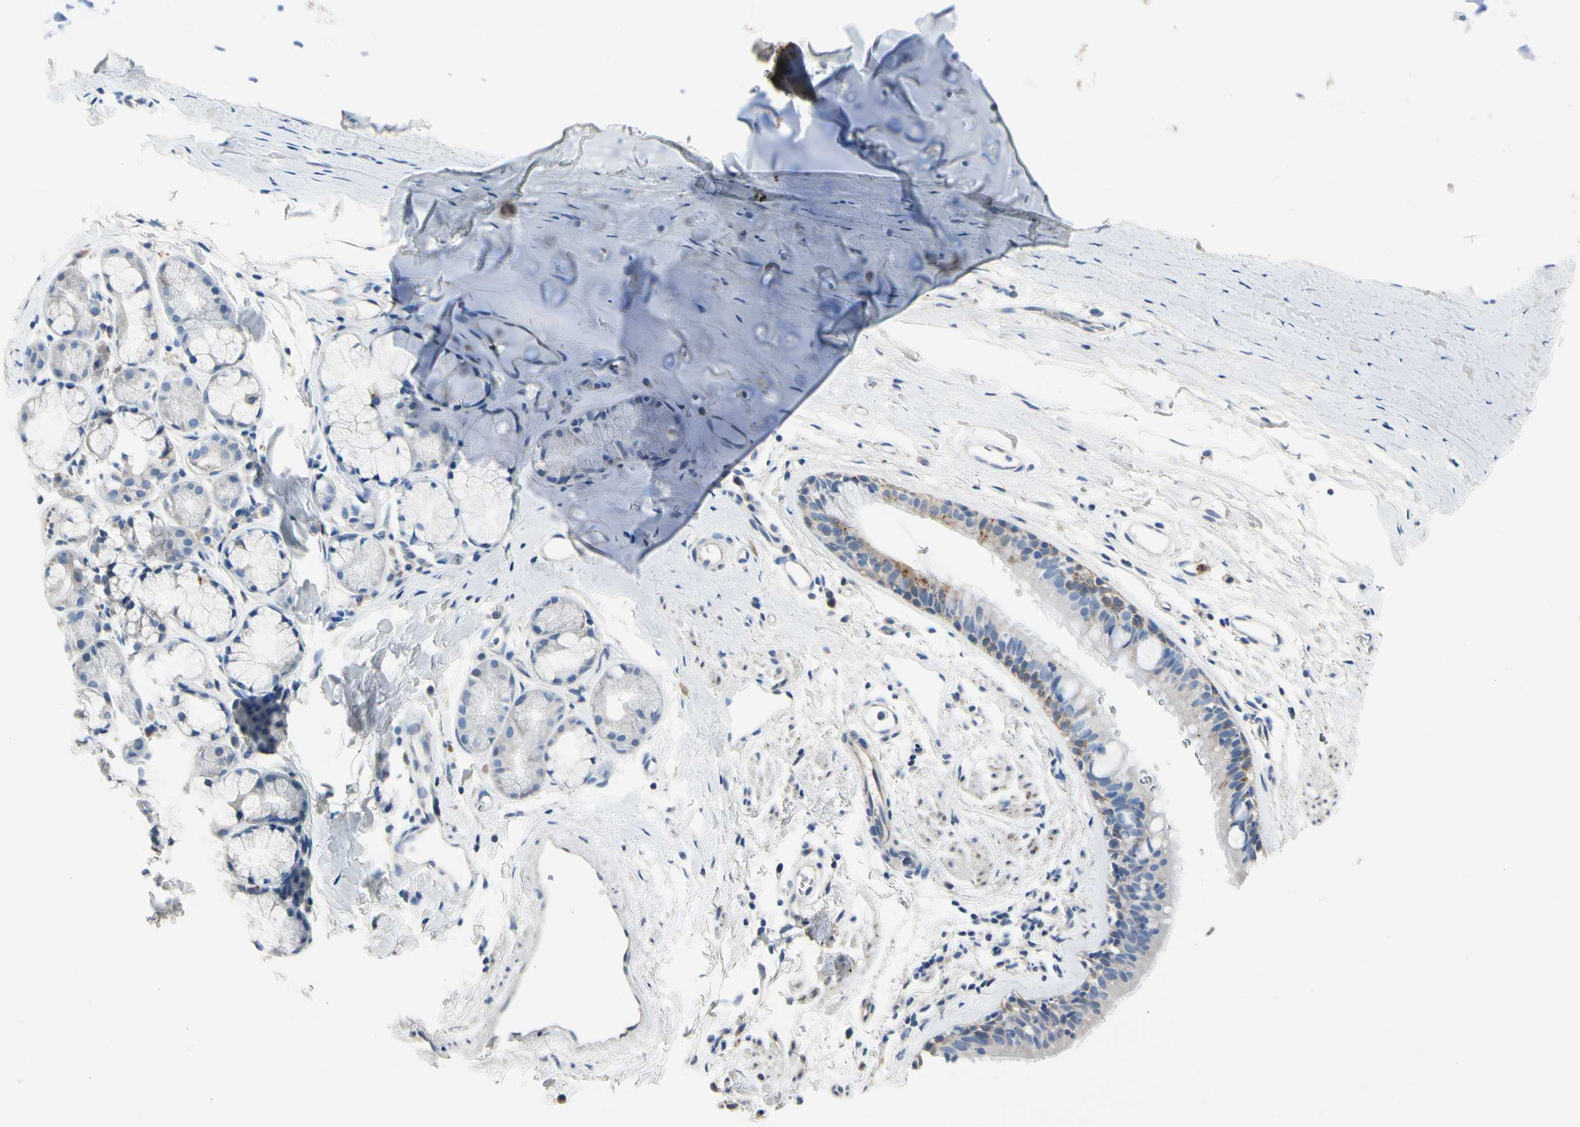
{"staining": {"intensity": "moderate", "quantity": ">75%", "location": "cytoplasmic/membranous"}, "tissue": "bronchus", "cell_type": "Respiratory epithelial cells", "image_type": "normal", "snomed": [{"axis": "morphology", "description": "Normal tissue, NOS"}, {"axis": "morphology", "description": "Malignant melanoma, Metastatic site"}, {"axis": "topography", "description": "Bronchus"}, {"axis": "topography", "description": "Lung"}], "caption": "A medium amount of moderate cytoplasmic/membranous positivity is appreciated in approximately >75% of respiratory epithelial cells in unremarkable bronchus. The staining was performed using DAB (3,3'-diaminobenzidine), with brown indicating positive protein expression. Nuclei are stained blue with hematoxylin.", "gene": "RETSAT", "patient": {"sex": "male", "age": 64}}